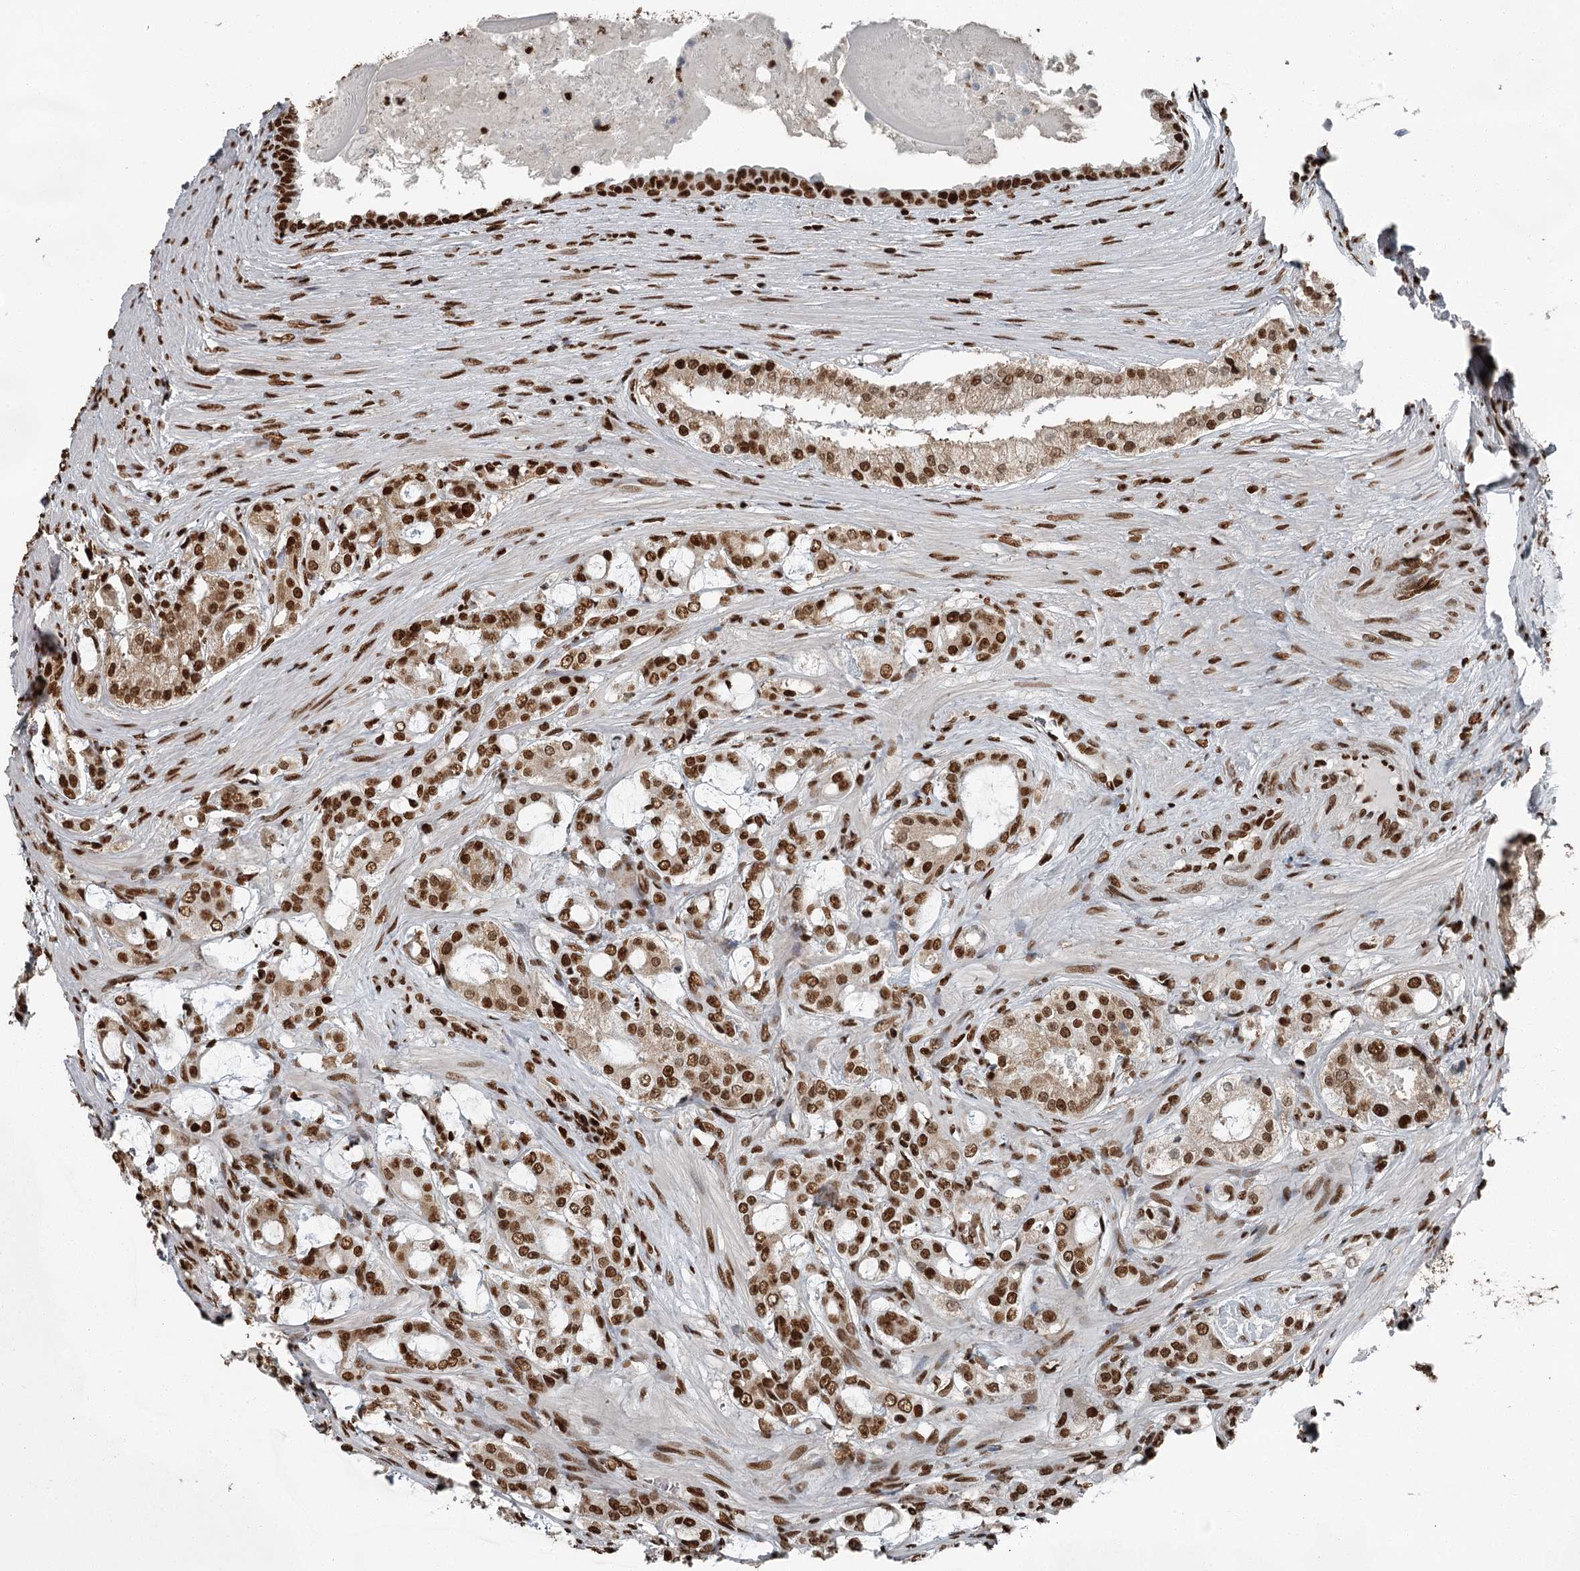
{"staining": {"intensity": "strong", "quantity": ">75%", "location": "nuclear"}, "tissue": "prostate cancer", "cell_type": "Tumor cells", "image_type": "cancer", "snomed": [{"axis": "morphology", "description": "Adenocarcinoma, High grade"}, {"axis": "topography", "description": "Prostate"}], "caption": "There is high levels of strong nuclear staining in tumor cells of prostate cancer (high-grade adenocarcinoma), as demonstrated by immunohistochemical staining (brown color).", "gene": "RBBP7", "patient": {"sex": "male", "age": 63}}